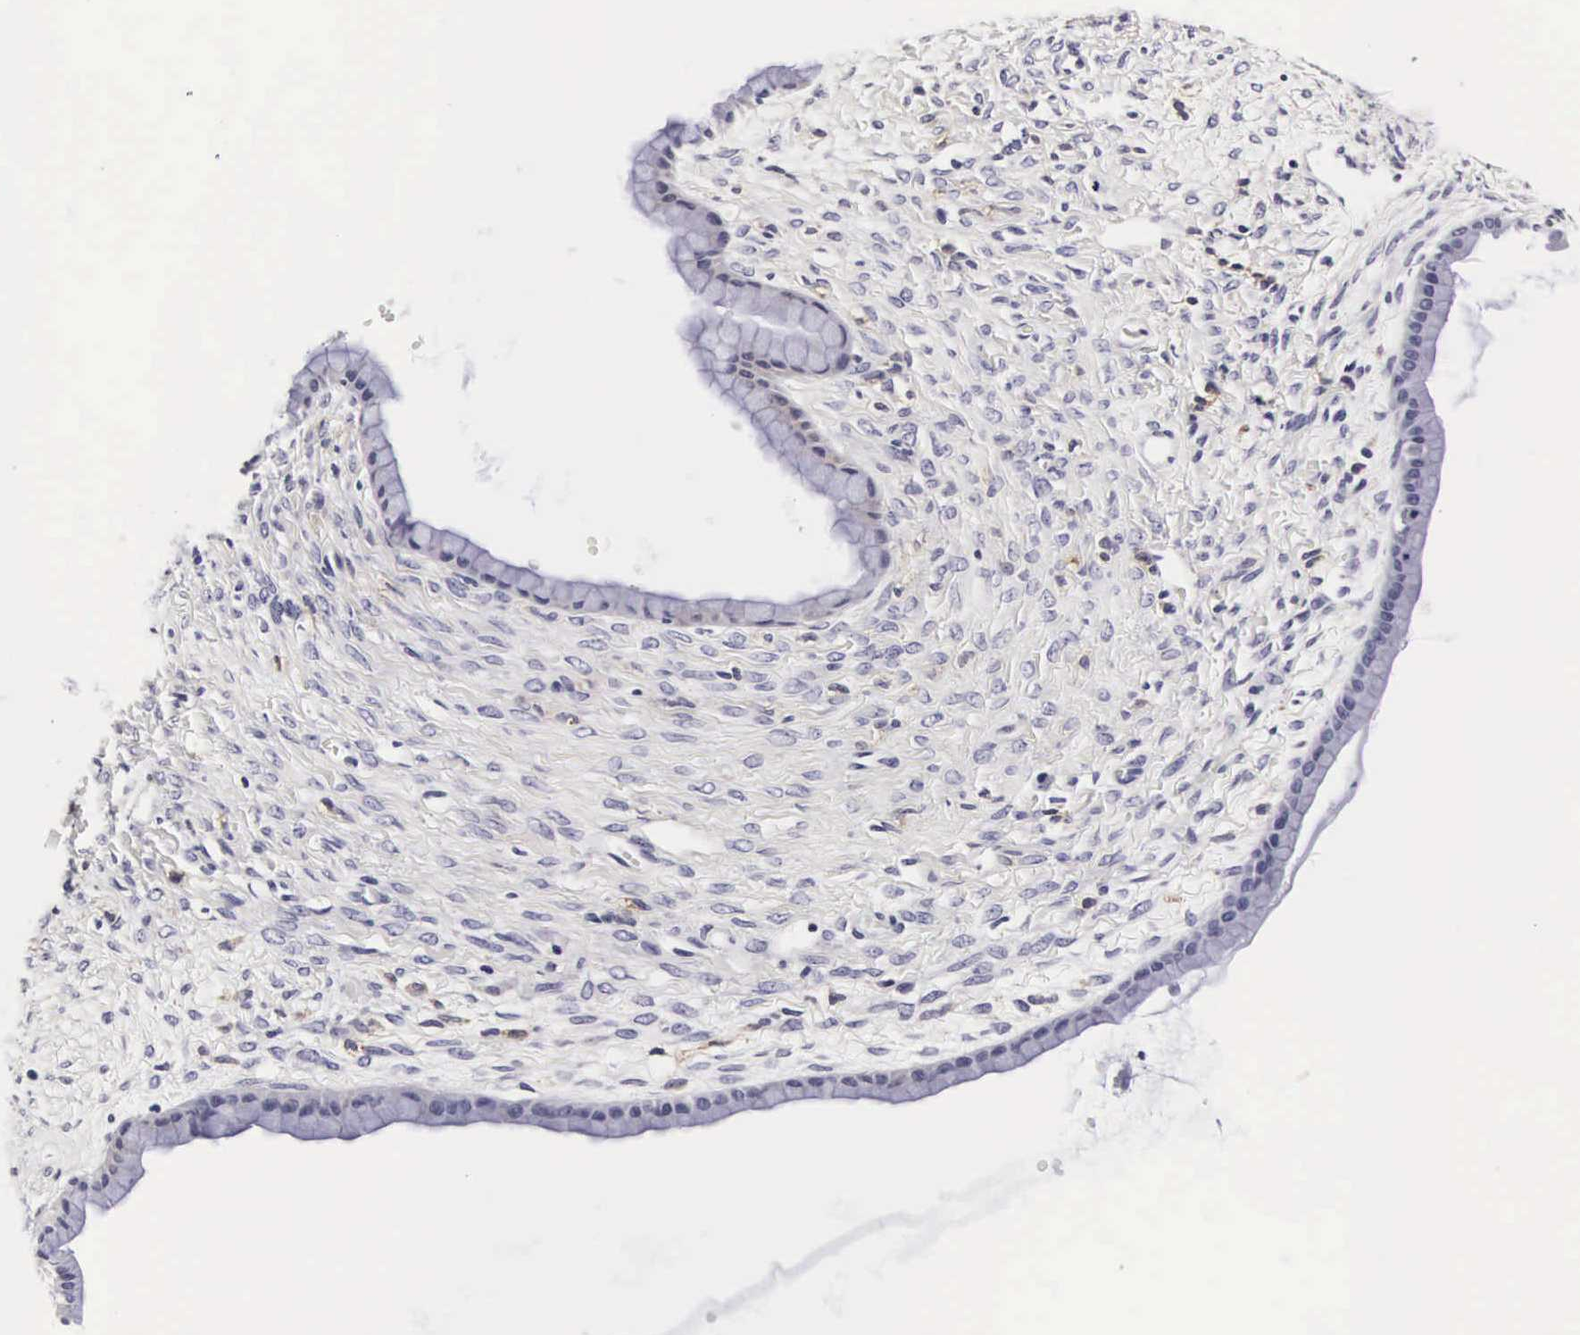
{"staining": {"intensity": "negative", "quantity": "none", "location": "none"}, "tissue": "ovarian cancer", "cell_type": "Tumor cells", "image_type": "cancer", "snomed": [{"axis": "morphology", "description": "Cystadenocarcinoma, mucinous, NOS"}, {"axis": "topography", "description": "Ovary"}], "caption": "DAB (3,3'-diaminobenzidine) immunohistochemical staining of human ovarian cancer displays no significant positivity in tumor cells.", "gene": "RNASE6", "patient": {"sex": "female", "age": 25}}